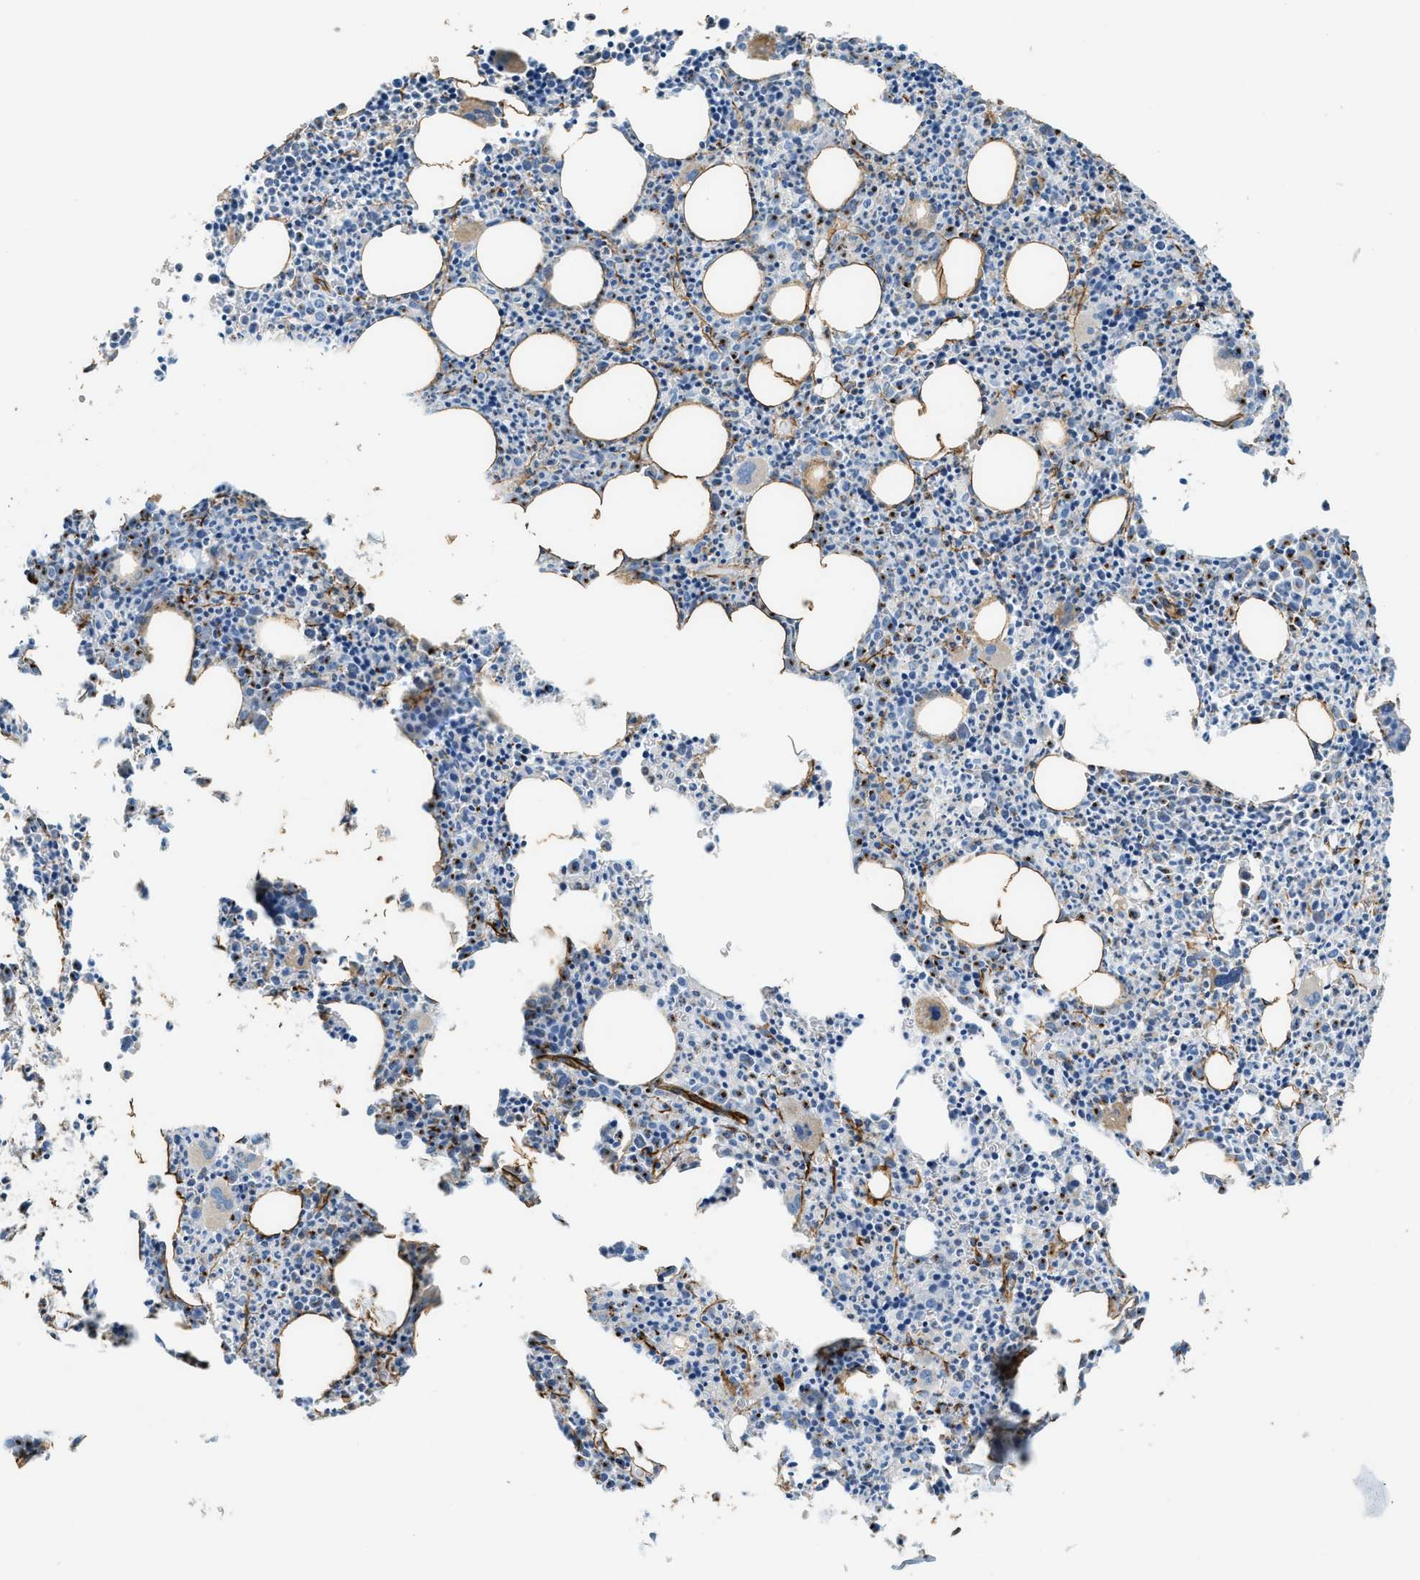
{"staining": {"intensity": "weak", "quantity": "<25%", "location": "cytoplasmic/membranous"}, "tissue": "bone marrow", "cell_type": "Hematopoietic cells", "image_type": "normal", "snomed": [{"axis": "morphology", "description": "Normal tissue, NOS"}, {"axis": "morphology", "description": "Inflammation, NOS"}, {"axis": "topography", "description": "Bone marrow"}], "caption": "Hematopoietic cells are negative for protein expression in unremarkable human bone marrow. (Brightfield microscopy of DAB (3,3'-diaminobenzidine) IHC at high magnification).", "gene": "TMEM43", "patient": {"sex": "male", "age": 31}}